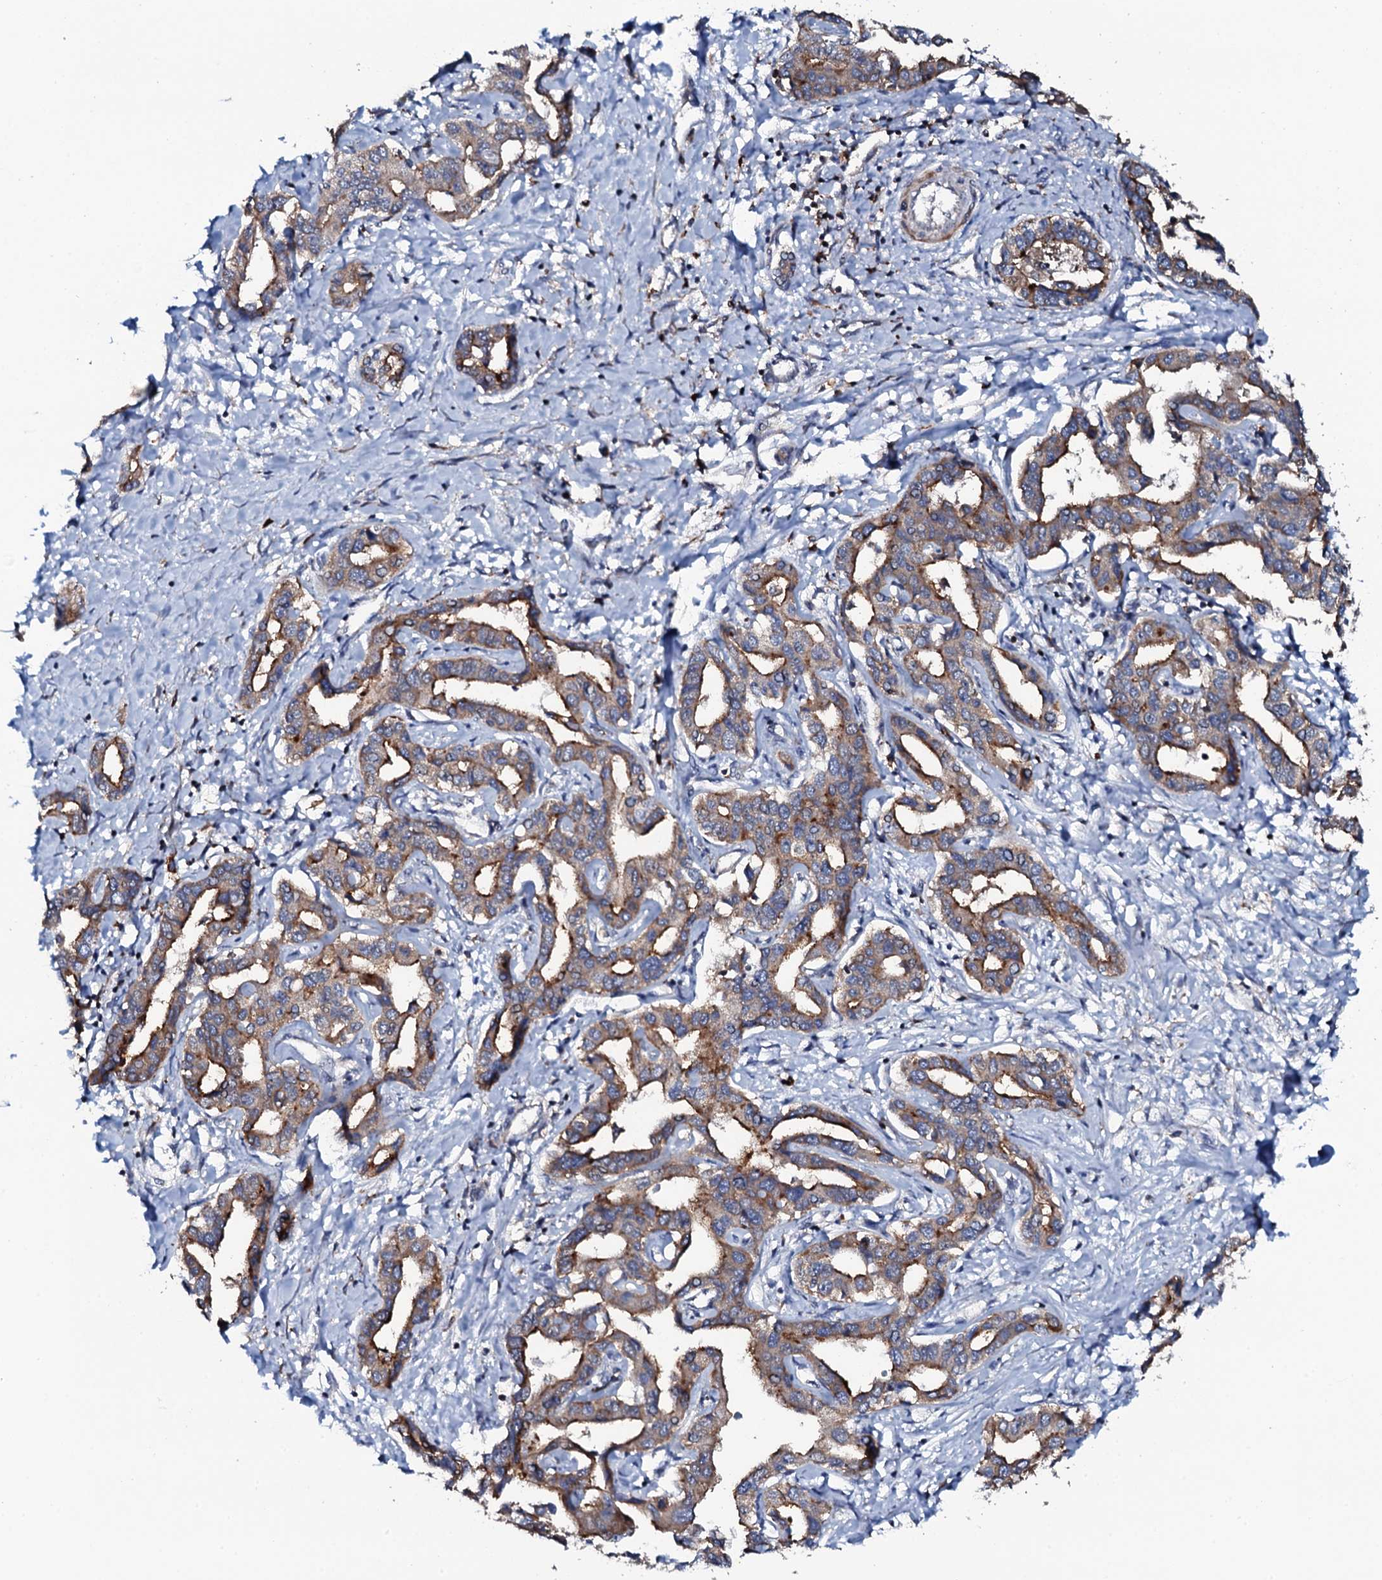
{"staining": {"intensity": "moderate", "quantity": ">75%", "location": "cytoplasmic/membranous"}, "tissue": "liver cancer", "cell_type": "Tumor cells", "image_type": "cancer", "snomed": [{"axis": "morphology", "description": "Cholangiocarcinoma"}, {"axis": "topography", "description": "Liver"}], "caption": "The image reveals a brown stain indicating the presence of a protein in the cytoplasmic/membranous of tumor cells in liver cholangiocarcinoma.", "gene": "VAMP8", "patient": {"sex": "male", "age": 59}}